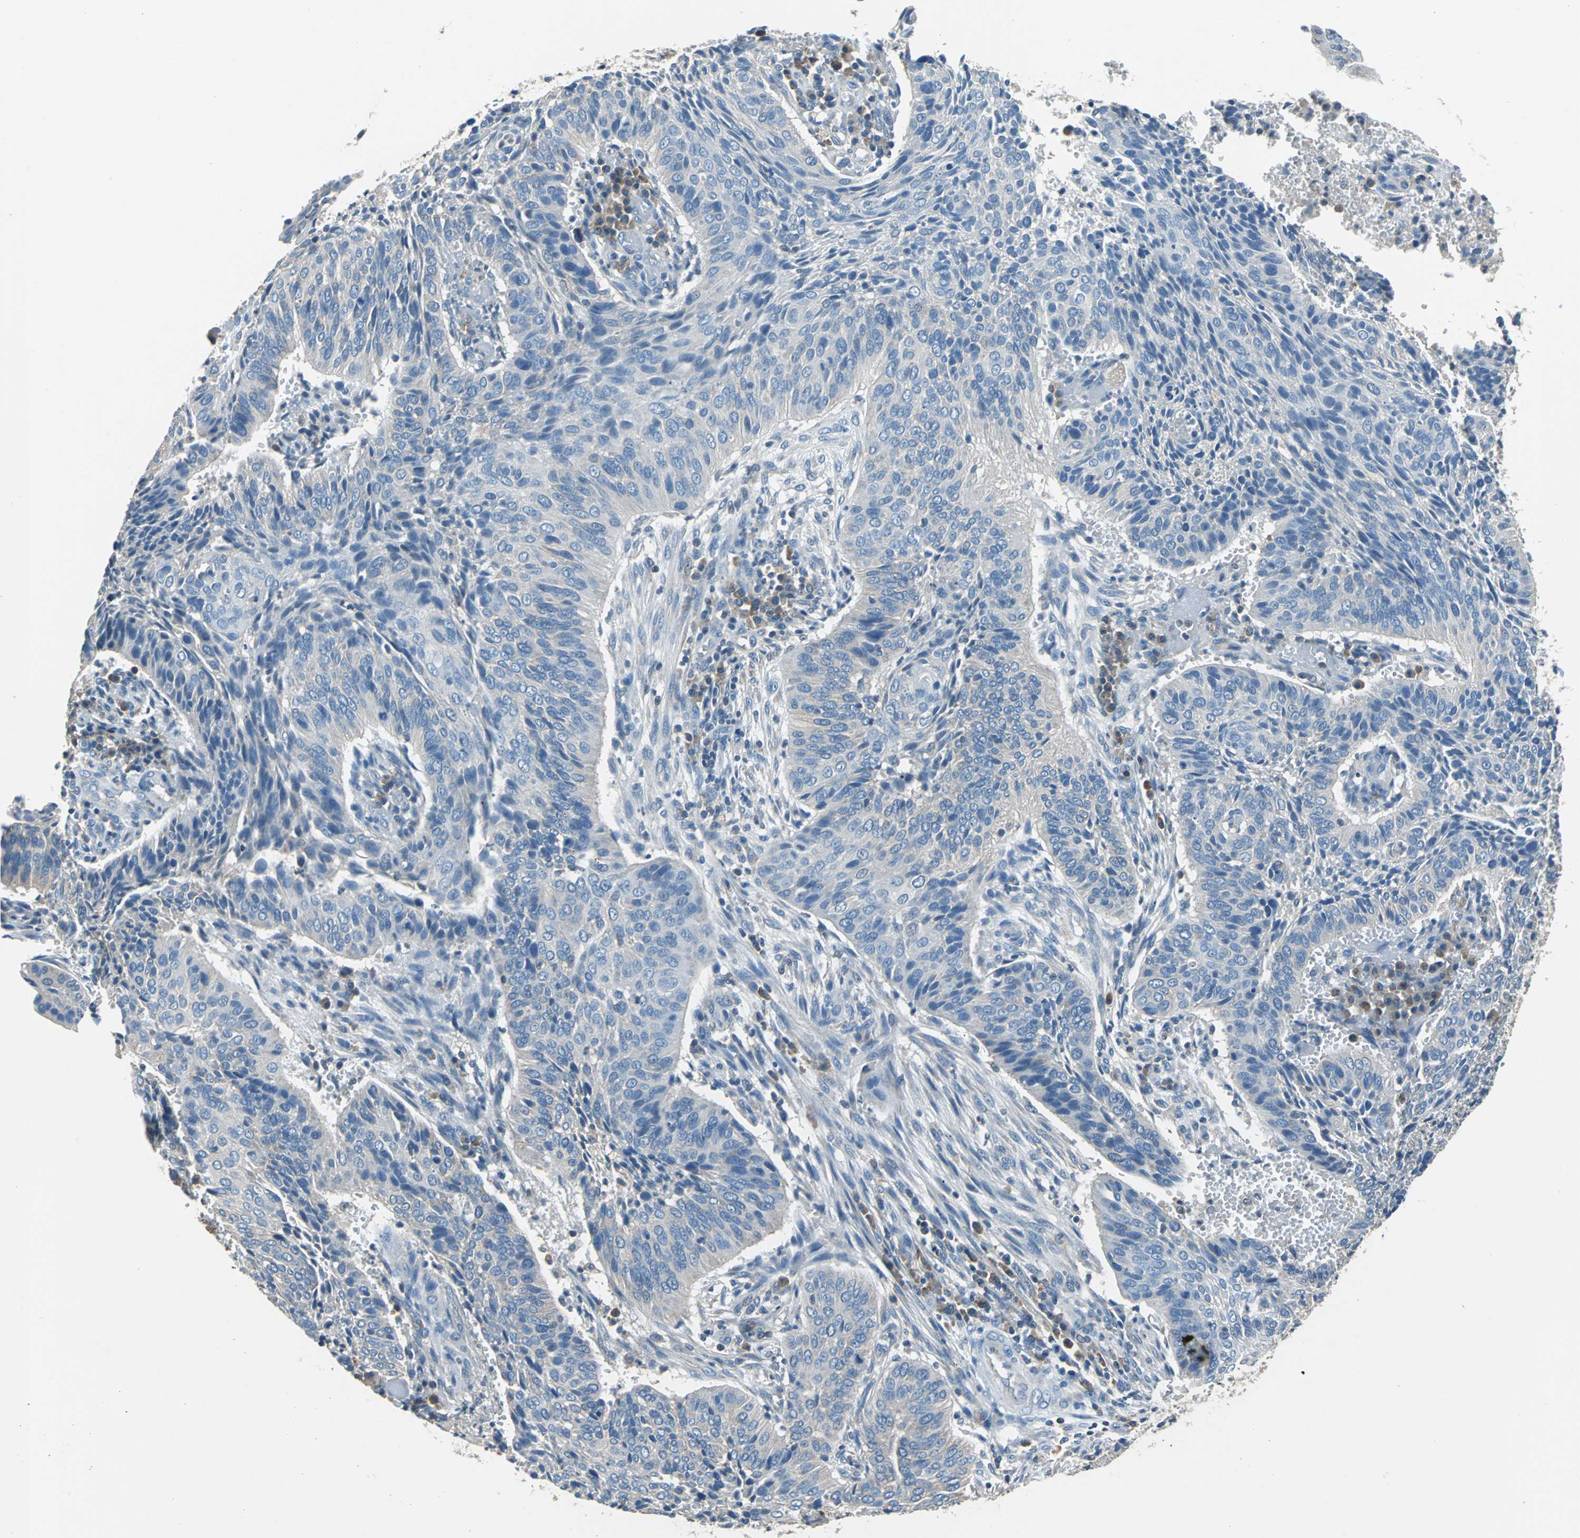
{"staining": {"intensity": "negative", "quantity": "none", "location": "none"}, "tissue": "cervical cancer", "cell_type": "Tumor cells", "image_type": "cancer", "snomed": [{"axis": "morphology", "description": "Squamous cell carcinoma, NOS"}, {"axis": "topography", "description": "Cervix"}], "caption": "Squamous cell carcinoma (cervical) was stained to show a protein in brown. There is no significant staining in tumor cells.", "gene": "PRKCA", "patient": {"sex": "female", "age": 39}}